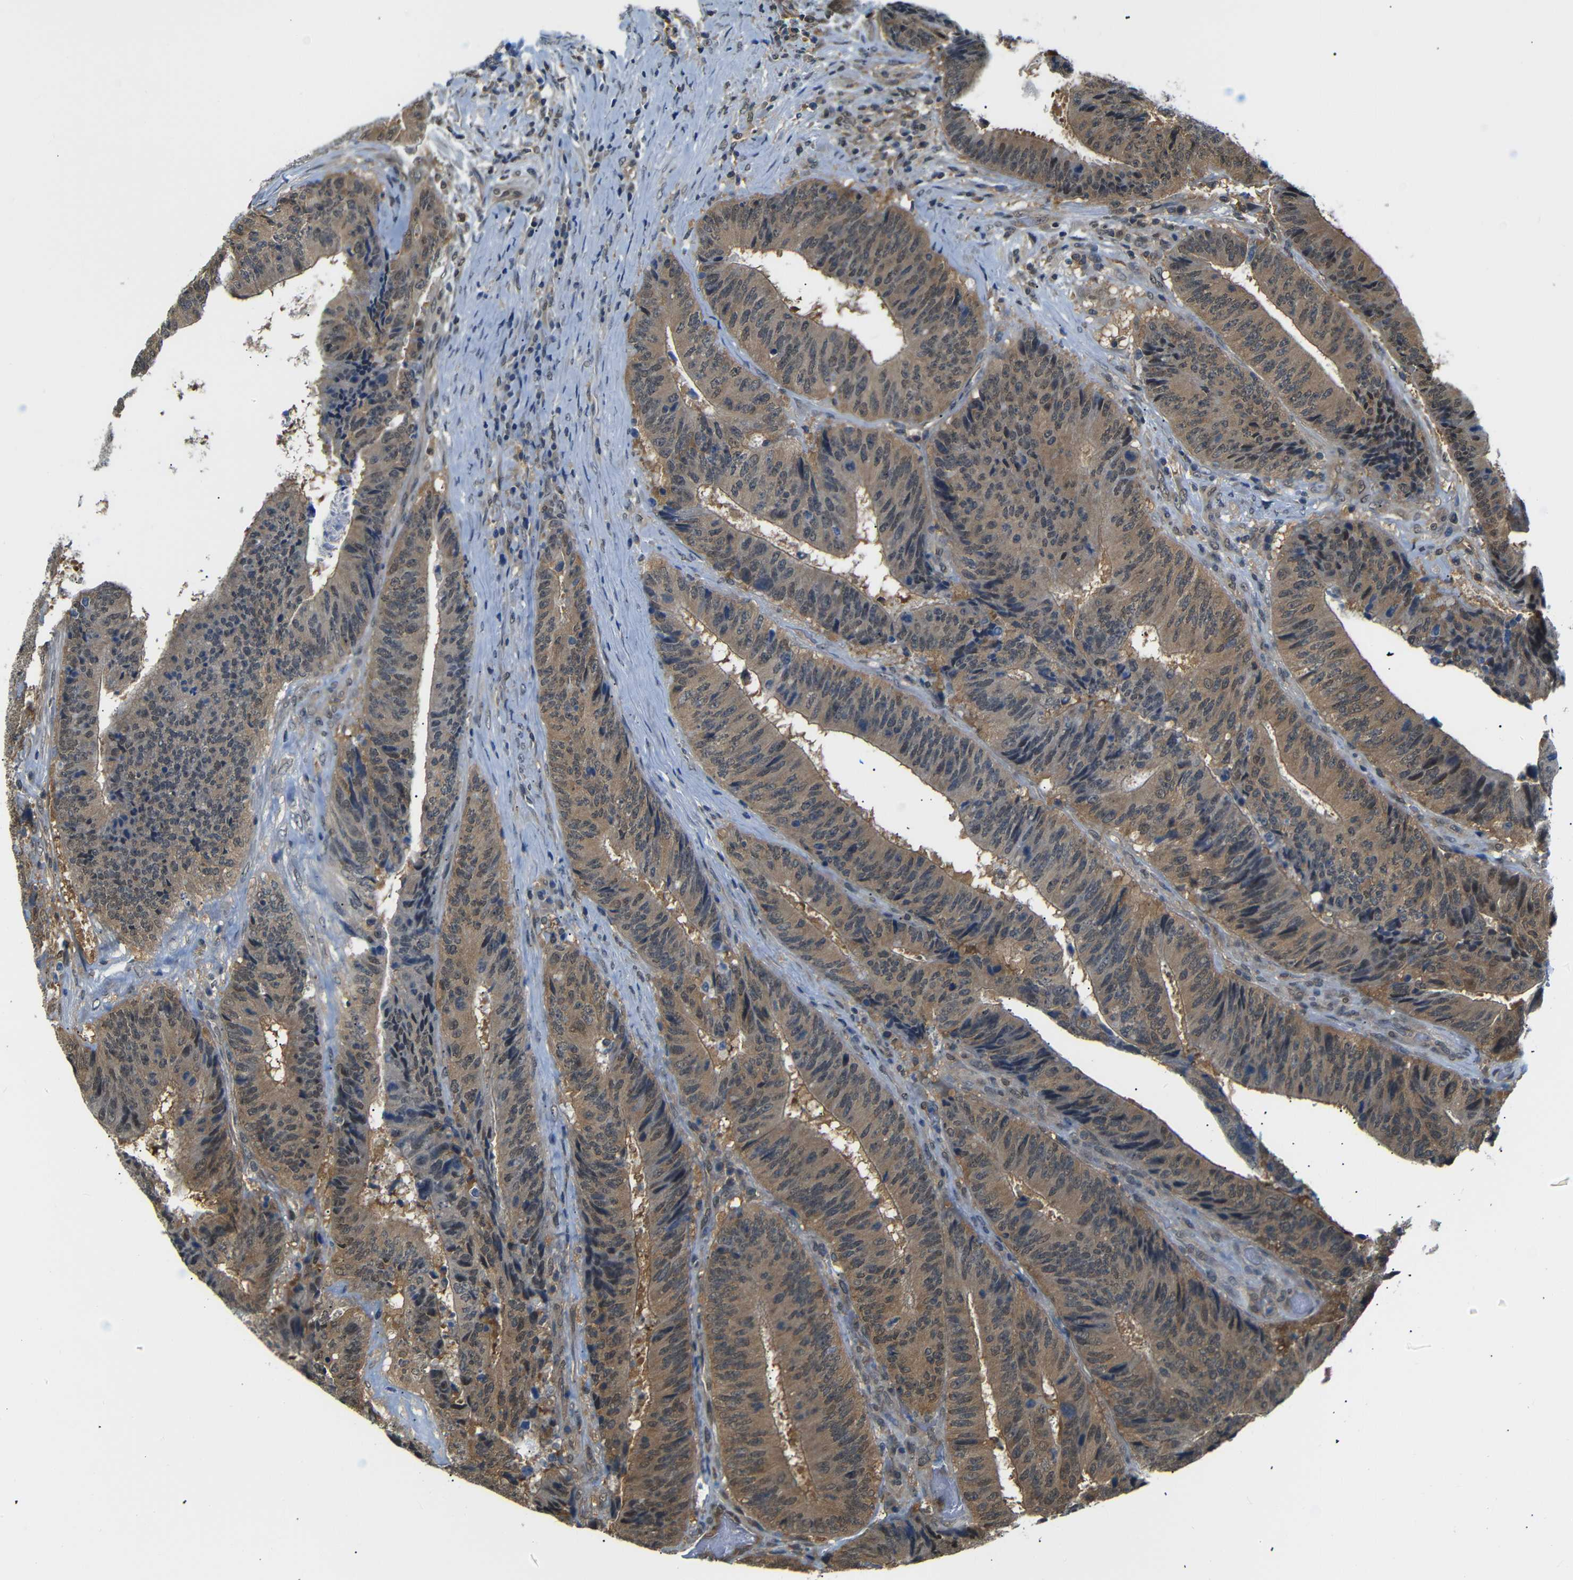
{"staining": {"intensity": "moderate", "quantity": ">75%", "location": "cytoplasmic/membranous,nuclear"}, "tissue": "colorectal cancer", "cell_type": "Tumor cells", "image_type": "cancer", "snomed": [{"axis": "morphology", "description": "Adenocarcinoma, NOS"}, {"axis": "topography", "description": "Rectum"}], "caption": "Protein staining displays moderate cytoplasmic/membranous and nuclear staining in approximately >75% of tumor cells in colorectal cancer (adenocarcinoma). The staining was performed using DAB (3,3'-diaminobenzidine) to visualize the protein expression in brown, while the nuclei were stained in blue with hematoxylin (Magnification: 20x).", "gene": "UBXN1", "patient": {"sex": "male", "age": 72}}